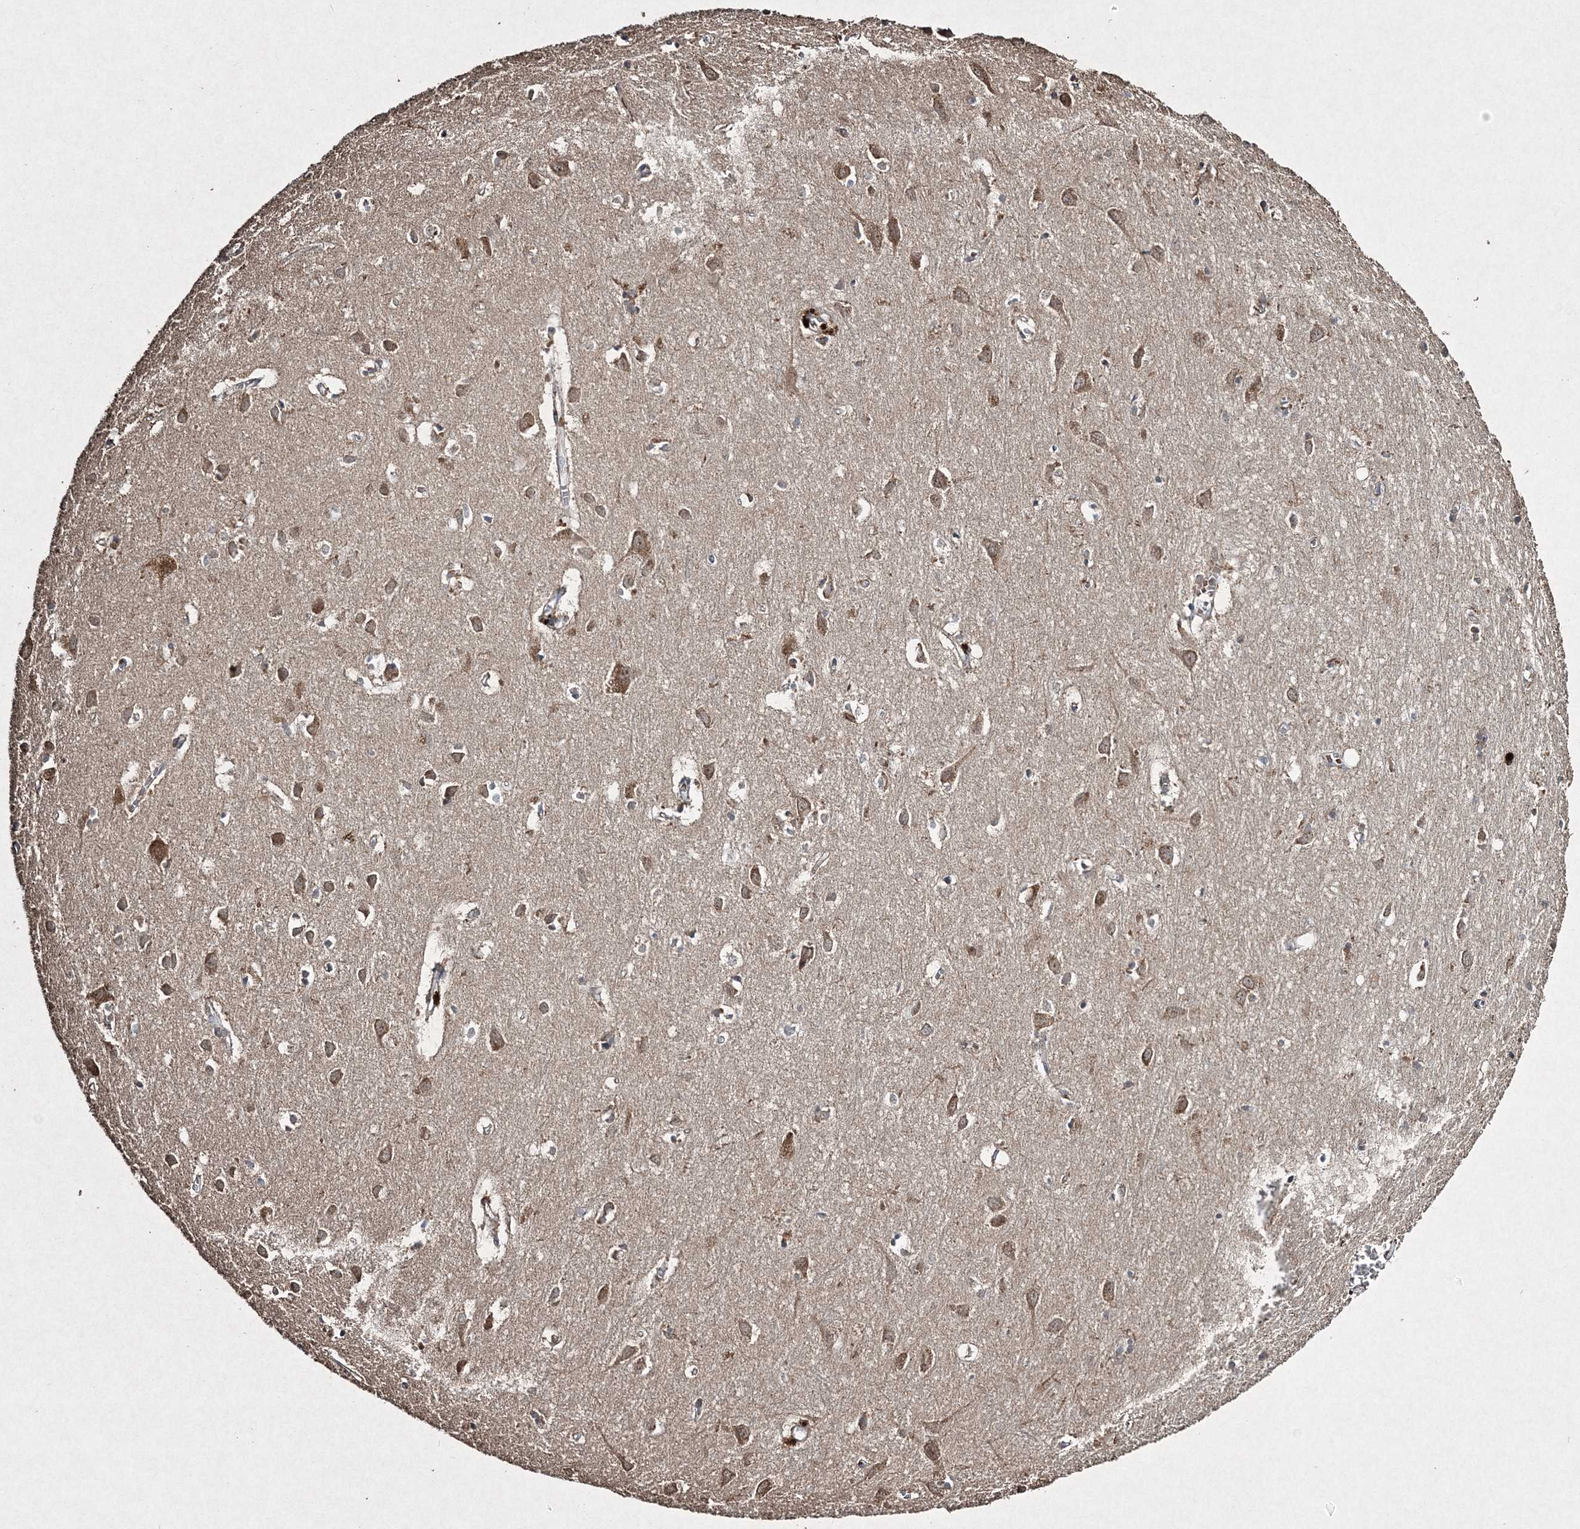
{"staining": {"intensity": "moderate", "quantity": "25%-75%", "location": "cytoplasmic/membranous"}, "tissue": "cerebral cortex", "cell_type": "Endothelial cells", "image_type": "normal", "snomed": [{"axis": "morphology", "description": "Normal tissue, NOS"}, {"axis": "topography", "description": "Cerebral cortex"}], "caption": "IHC of normal cerebral cortex displays medium levels of moderate cytoplasmic/membranous positivity in approximately 25%-75% of endothelial cells.", "gene": "GRSF1", "patient": {"sex": "female", "age": 64}}